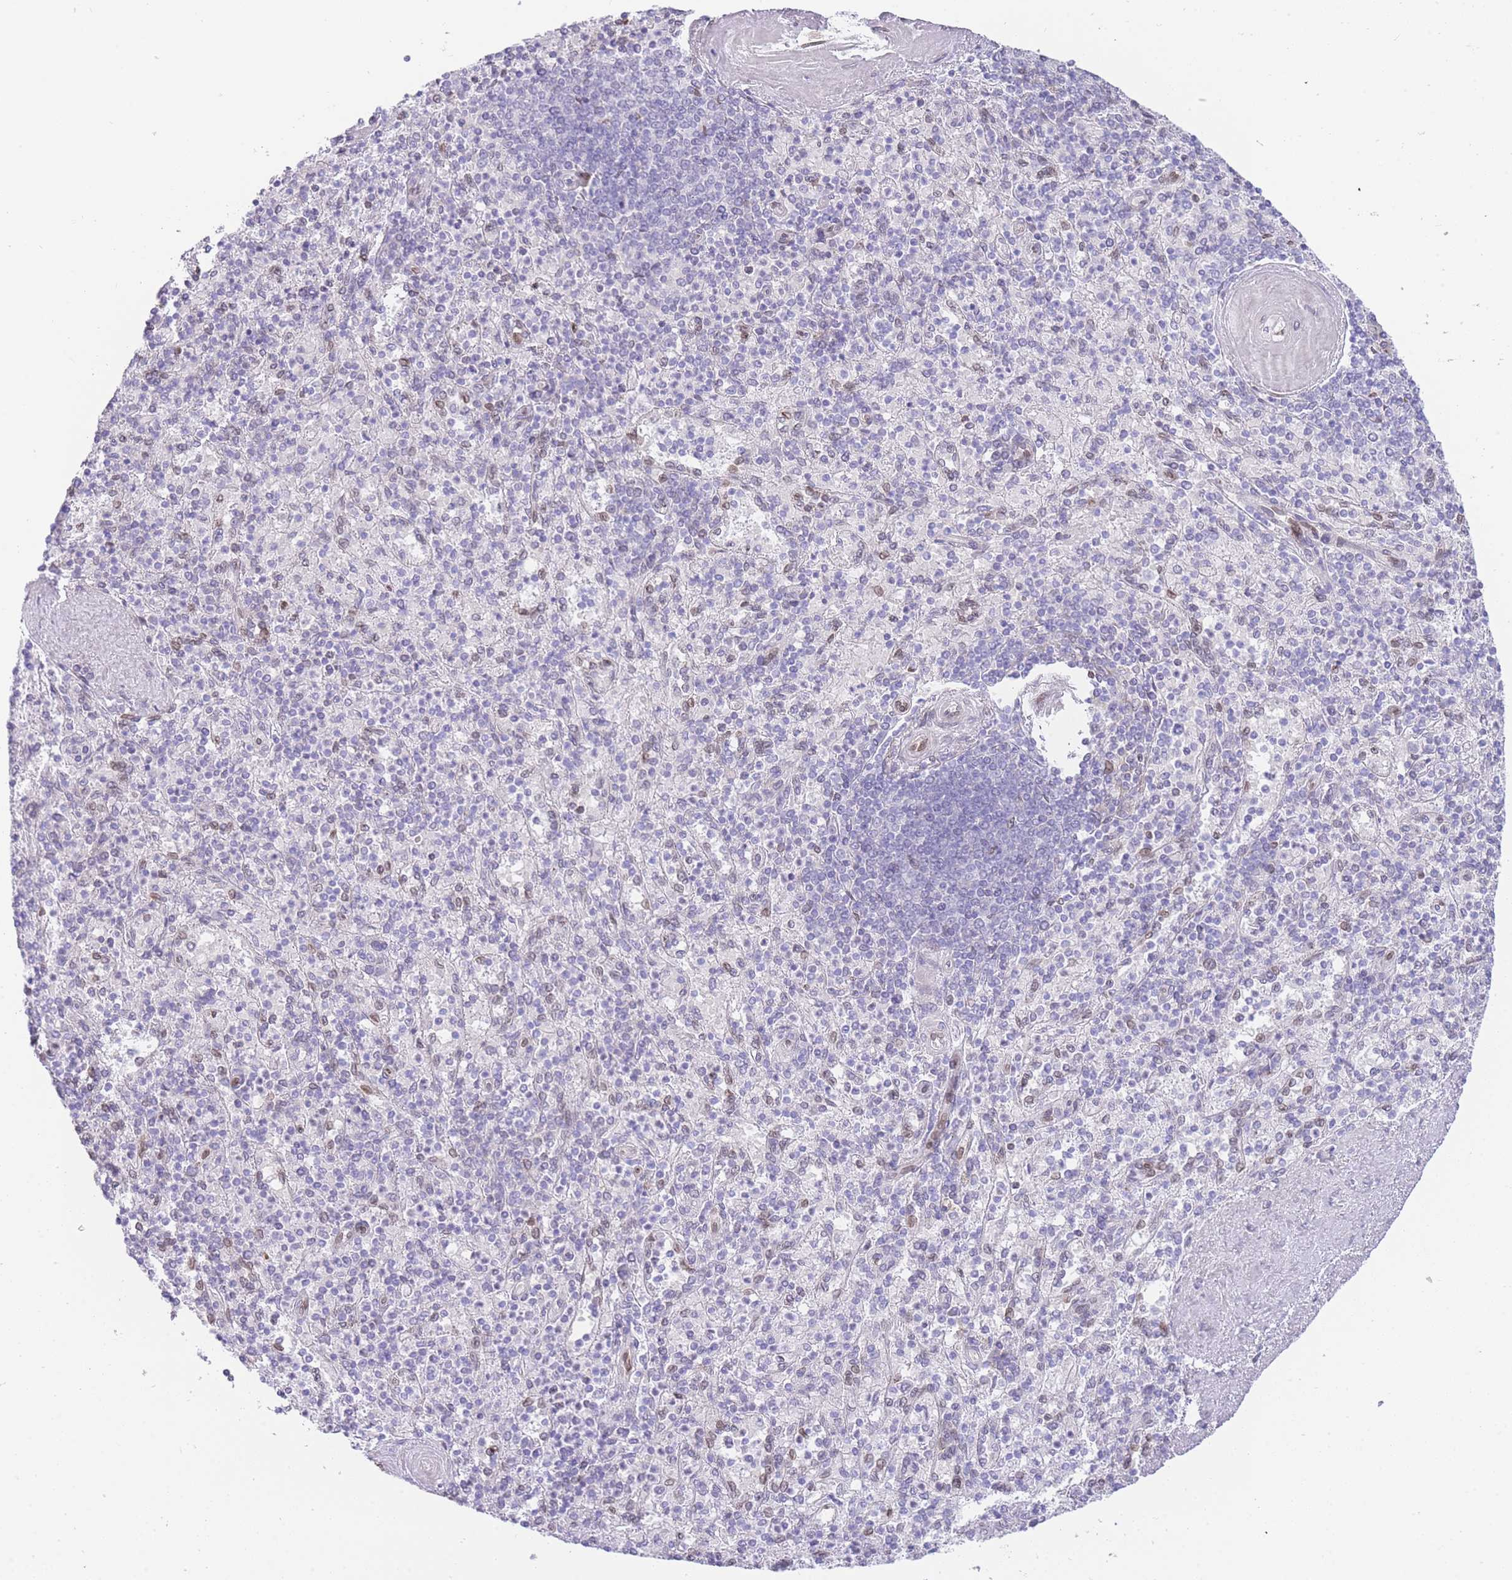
{"staining": {"intensity": "moderate", "quantity": "25%-75%", "location": "nuclear"}, "tissue": "spleen", "cell_type": "Cells in red pulp", "image_type": "normal", "snomed": [{"axis": "morphology", "description": "Normal tissue, NOS"}, {"axis": "topography", "description": "Spleen"}], "caption": "A micrograph of spleen stained for a protein shows moderate nuclear brown staining in cells in red pulp. Nuclei are stained in blue.", "gene": "OR10AD1", "patient": {"sex": "male", "age": 82}}